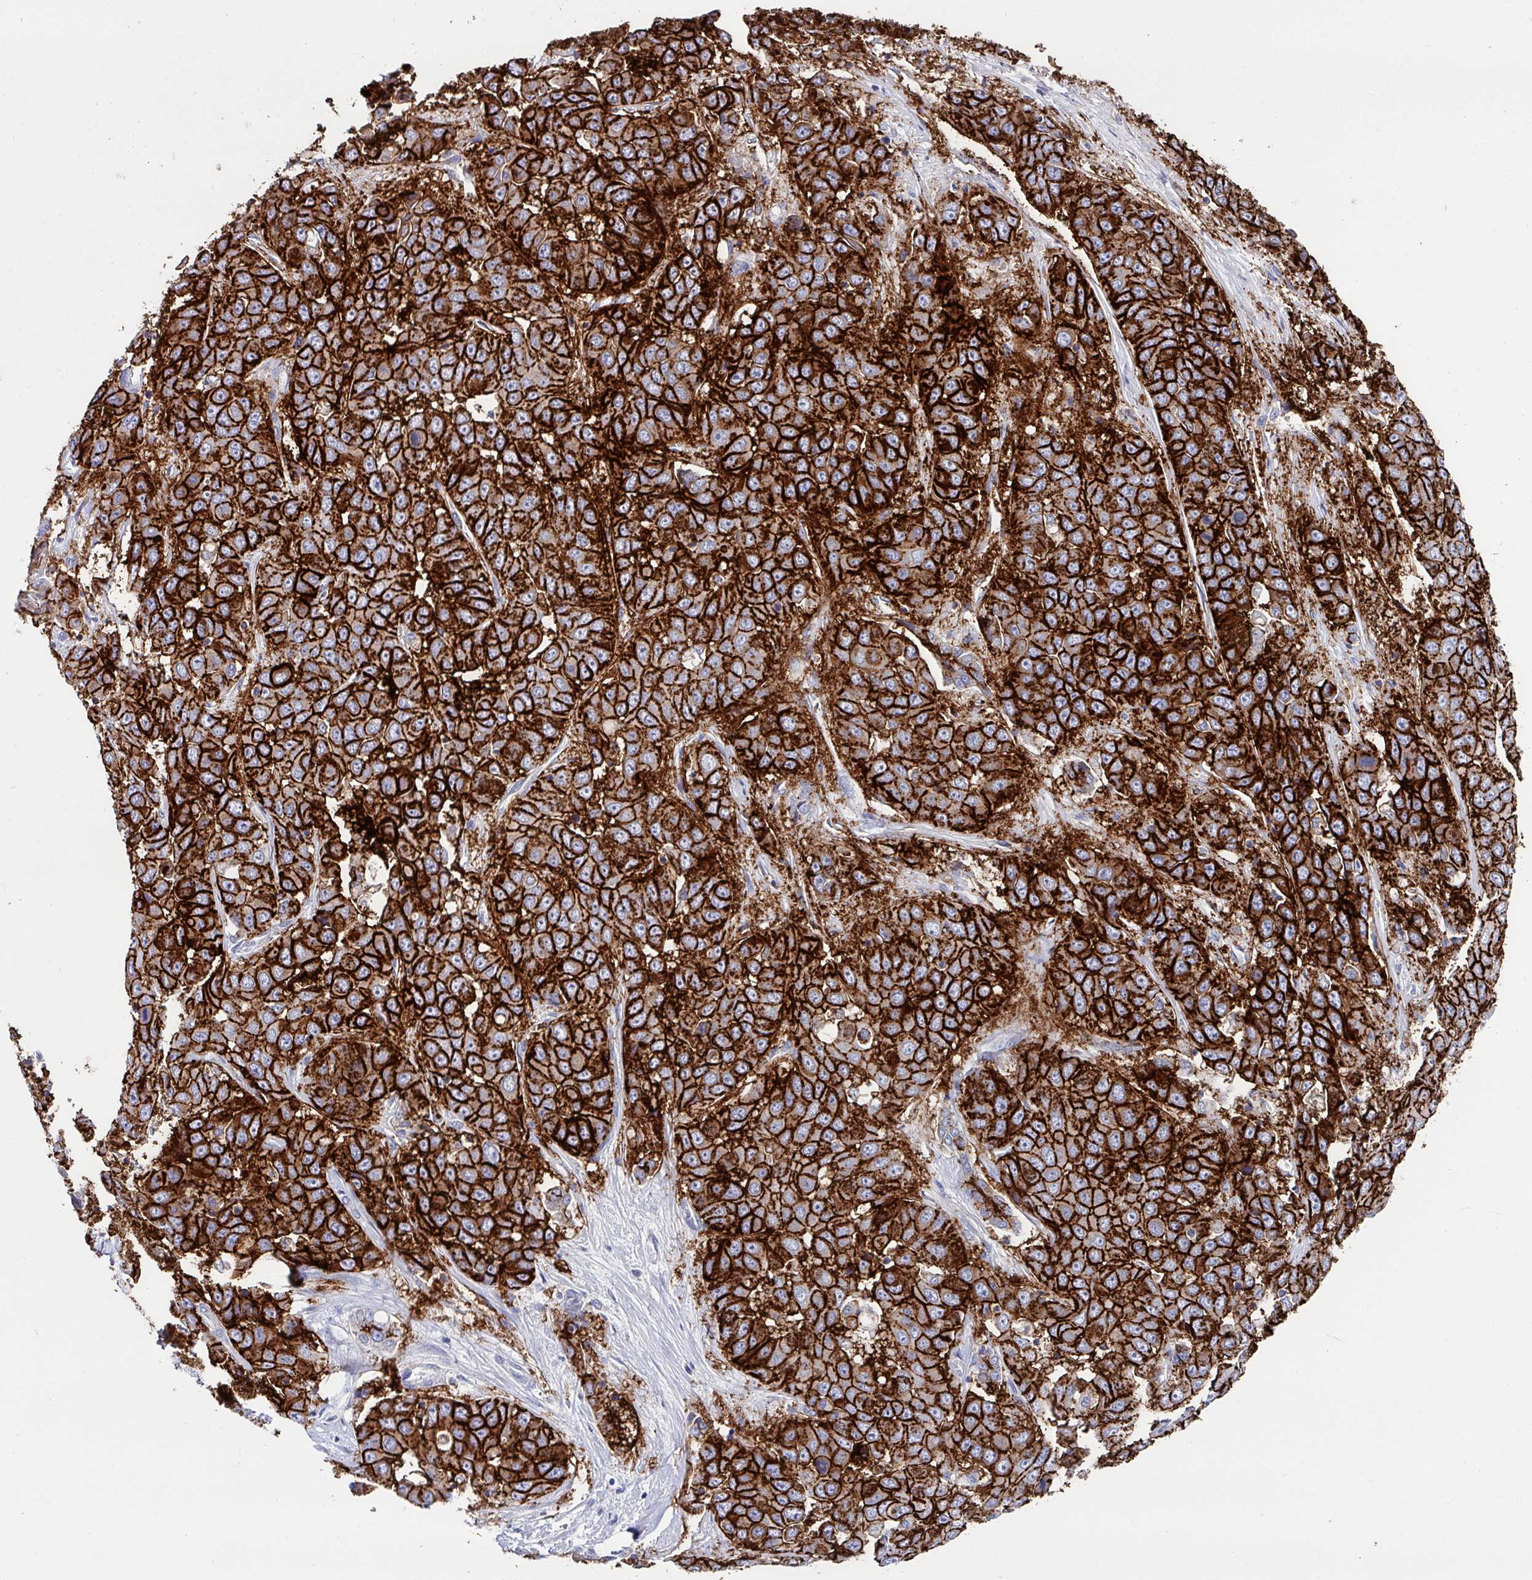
{"staining": {"intensity": "strong", "quantity": ">75%", "location": "cytoplasmic/membranous"}, "tissue": "liver cancer", "cell_type": "Tumor cells", "image_type": "cancer", "snomed": [{"axis": "morphology", "description": "Cholangiocarcinoma"}, {"axis": "topography", "description": "Liver"}], "caption": "Human liver cancer stained for a protein (brown) demonstrates strong cytoplasmic/membranous positive expression in about >75% of tumor cells.", "gene": "CLDN1", "patient": {"sex": "female", "age": 52}}